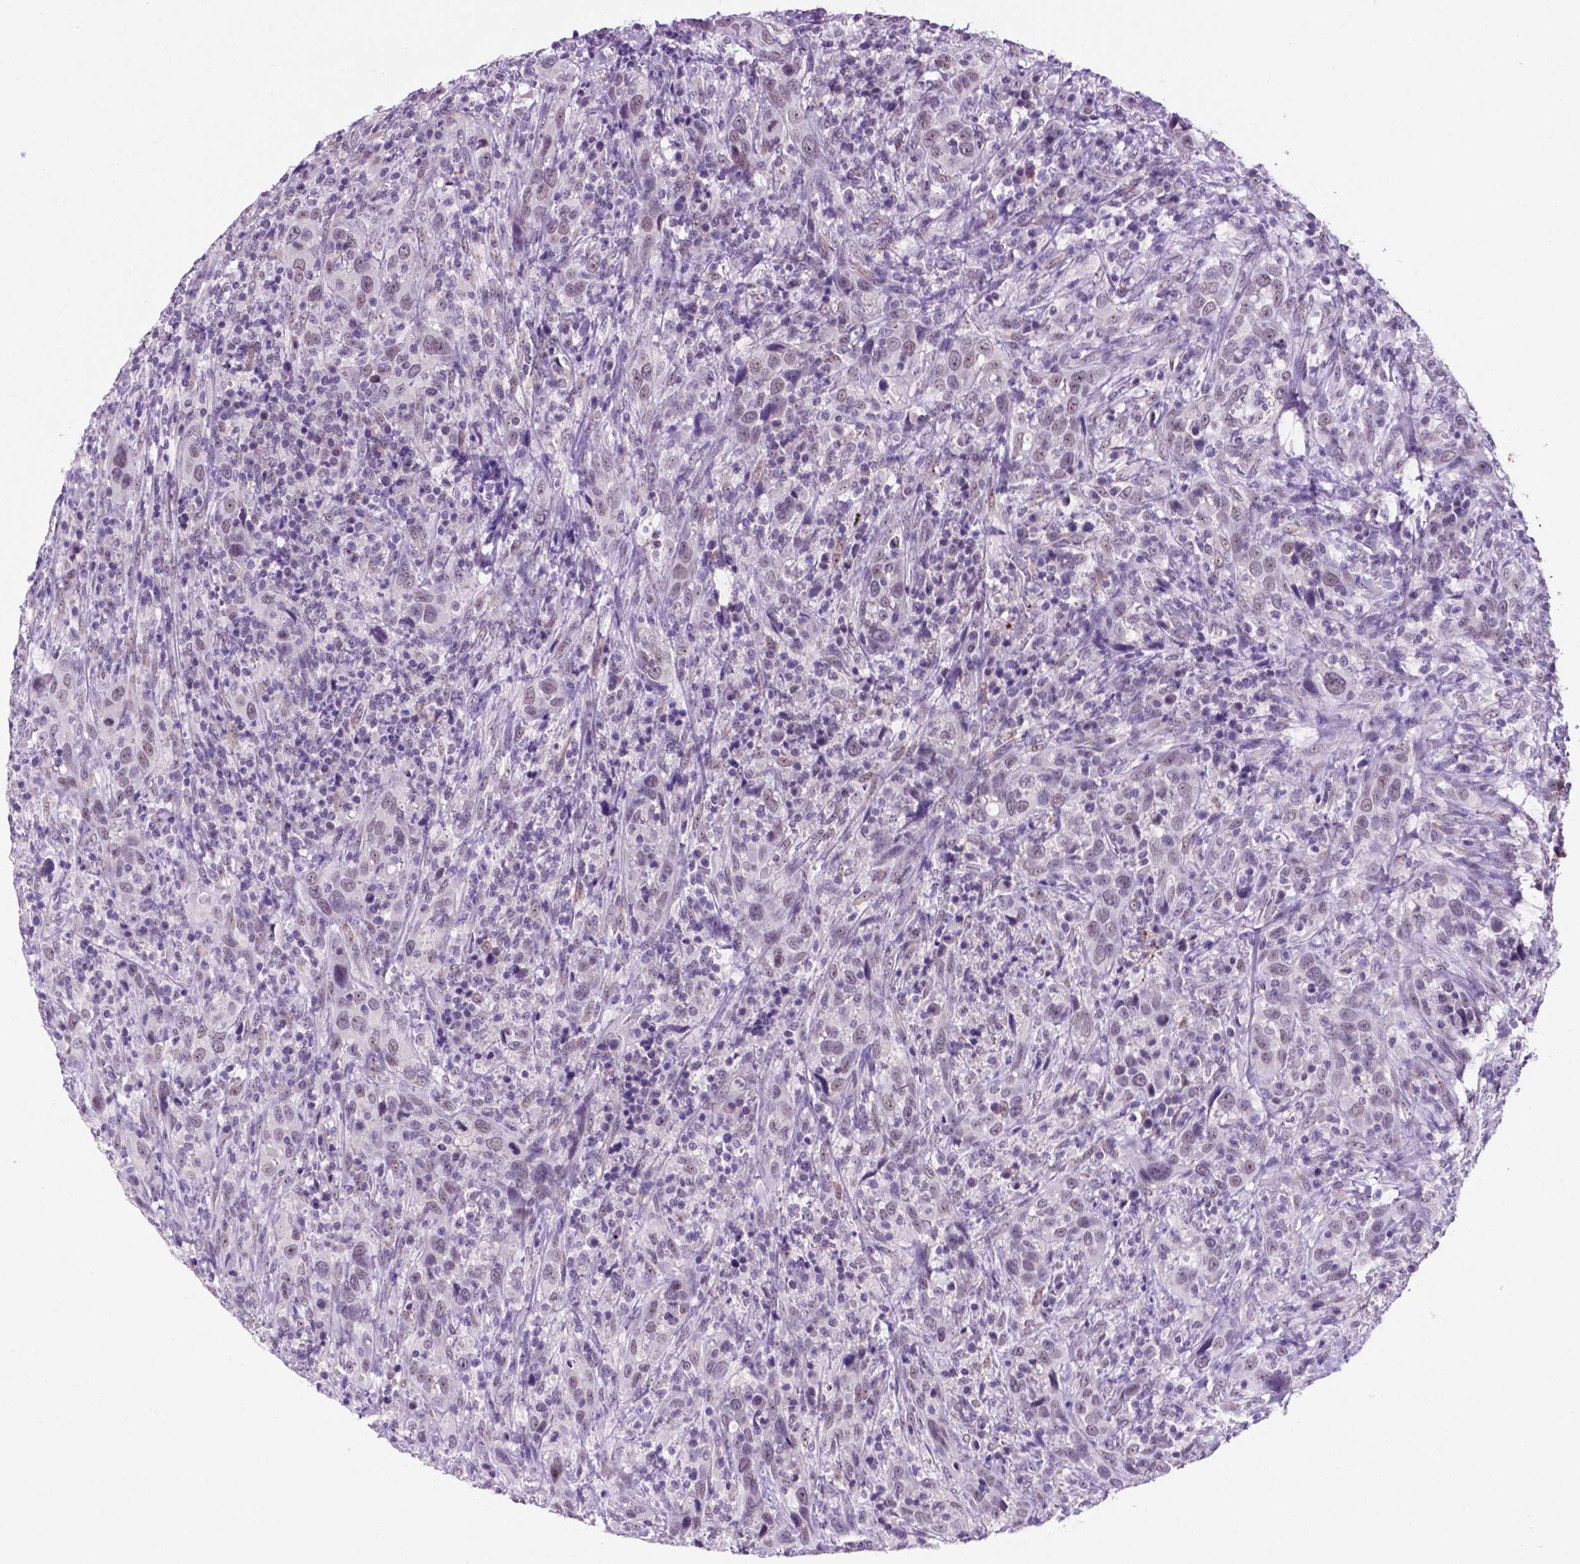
{"staining": {"intensity": "weak", "quantity": "25%-75%", "location": "nuclear"}, "tissue": "urothelial cancer", "cell_type": "Tumor cells", "image_type": "cancer", "snomed": [{"axis": "morphology", "description": "Urothelial carcinoma, NOS"}, {"axis": "morphology", "description": "Urothelial carcinoma, High grade"}, {"axis": "topography", "description": "Urinary bladder"}], "caption": "This micrograph exhibits IHC staining of human urothelial cancer, with low weak nuclear positivity in about 25%-75% of tumor cells.", "gene": "C18orf21", "patient": {"sex": "female", "age": 64}}